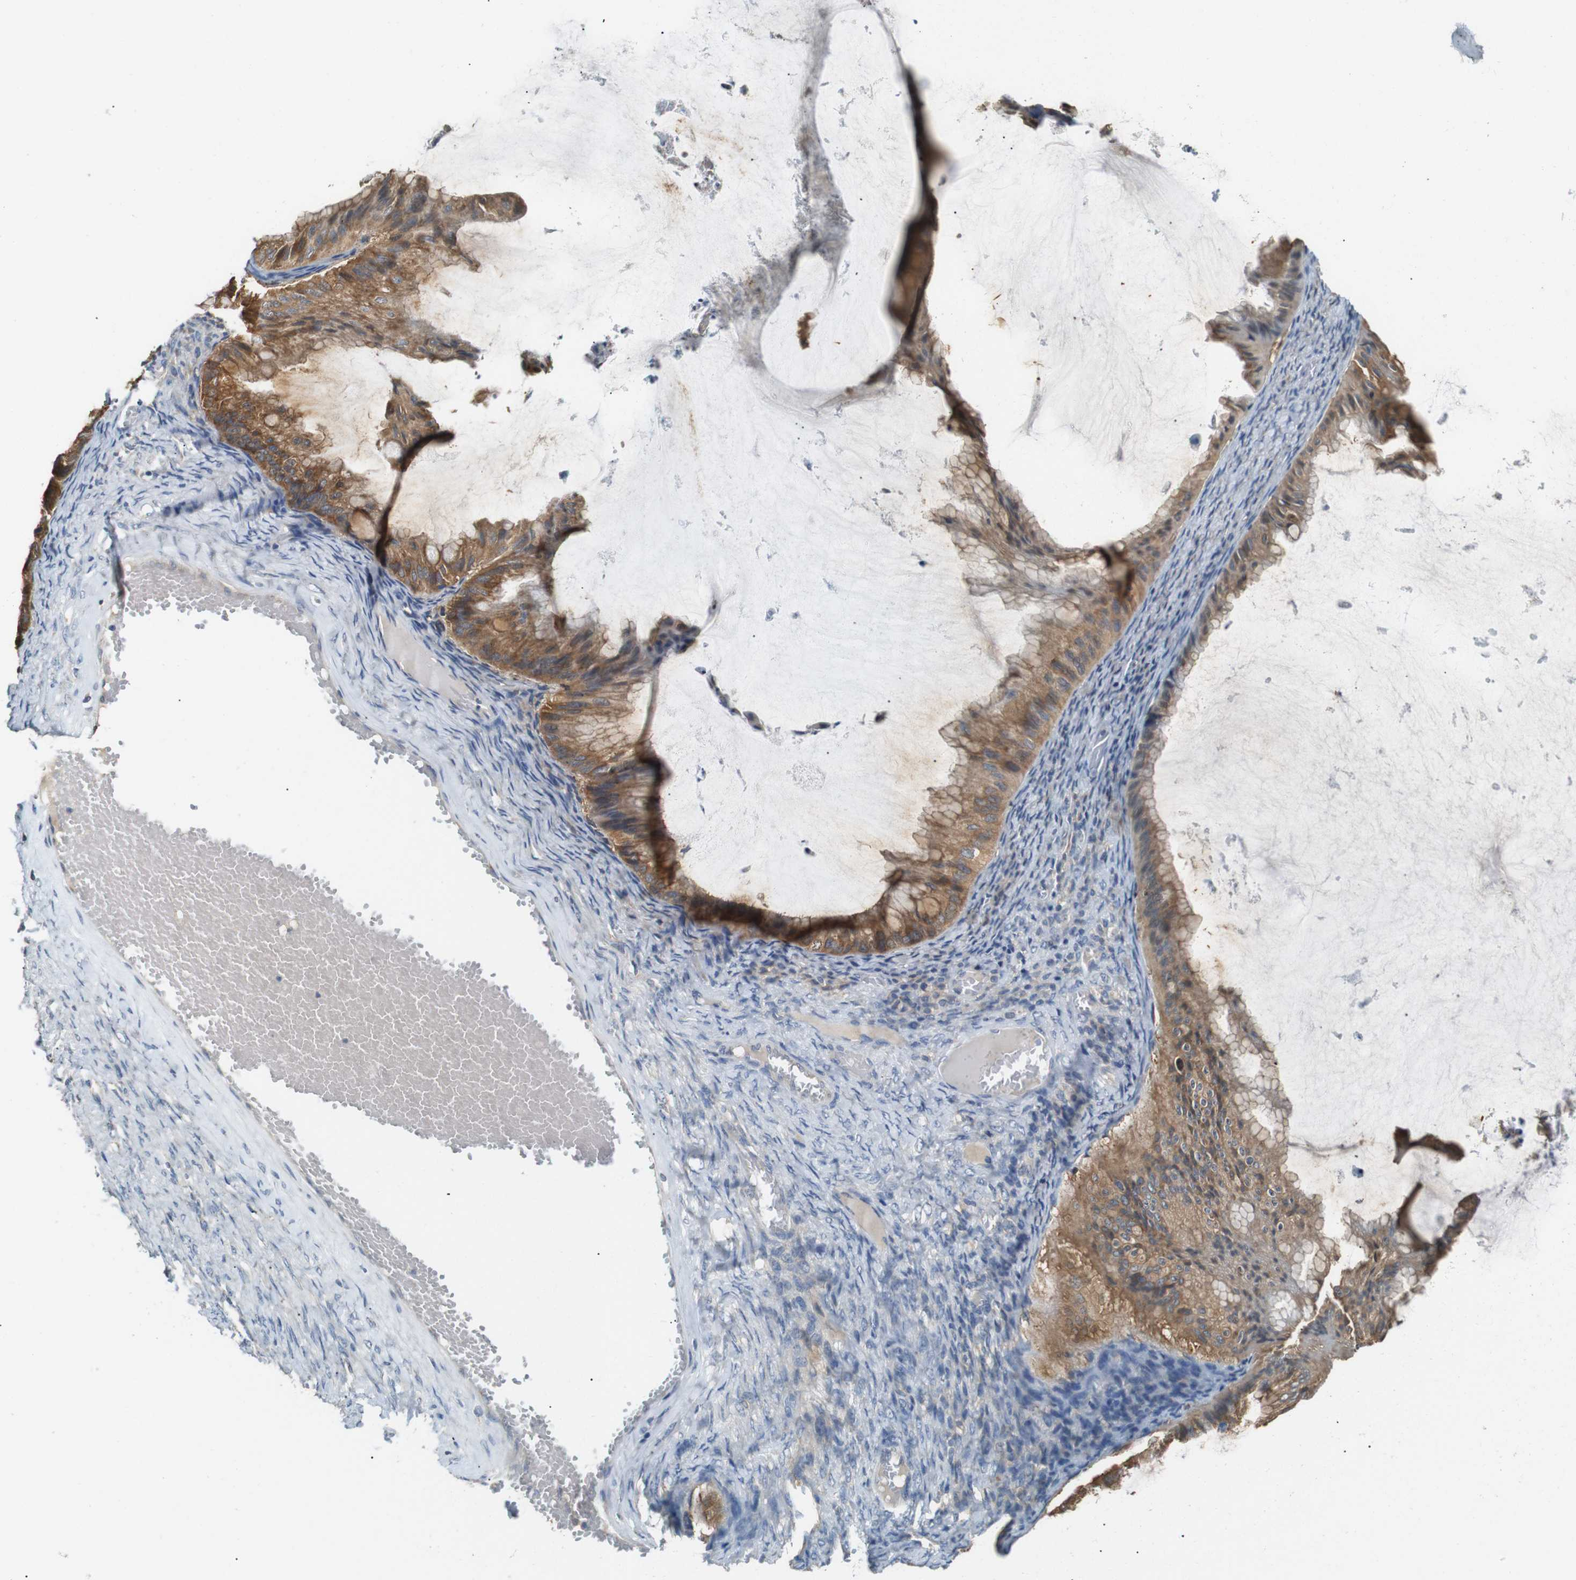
{"staining": {"intensity": "moderate", "quantity": ">75%", "location": "cytoplasmic/membranous"}, "tissue": "ovarian cancer", "cell_type": "Tumor cells", "image_type": "cancer", "snomed": [{"axis": "morphology", "description": "Cystadenocarcinoma, mucinous, NOS"}, {"axis": "topography", "description": "Ovary"}], "caption": "About >75% of tumor cells in human mucinous cystadenocarcinoma (ovarian) display moderate cytoplasmic/membranous protein expression as visualized by brown immunohistochemical staining.", "gene": "NEBL", "patient": {"sex": "female", "age": 61}}